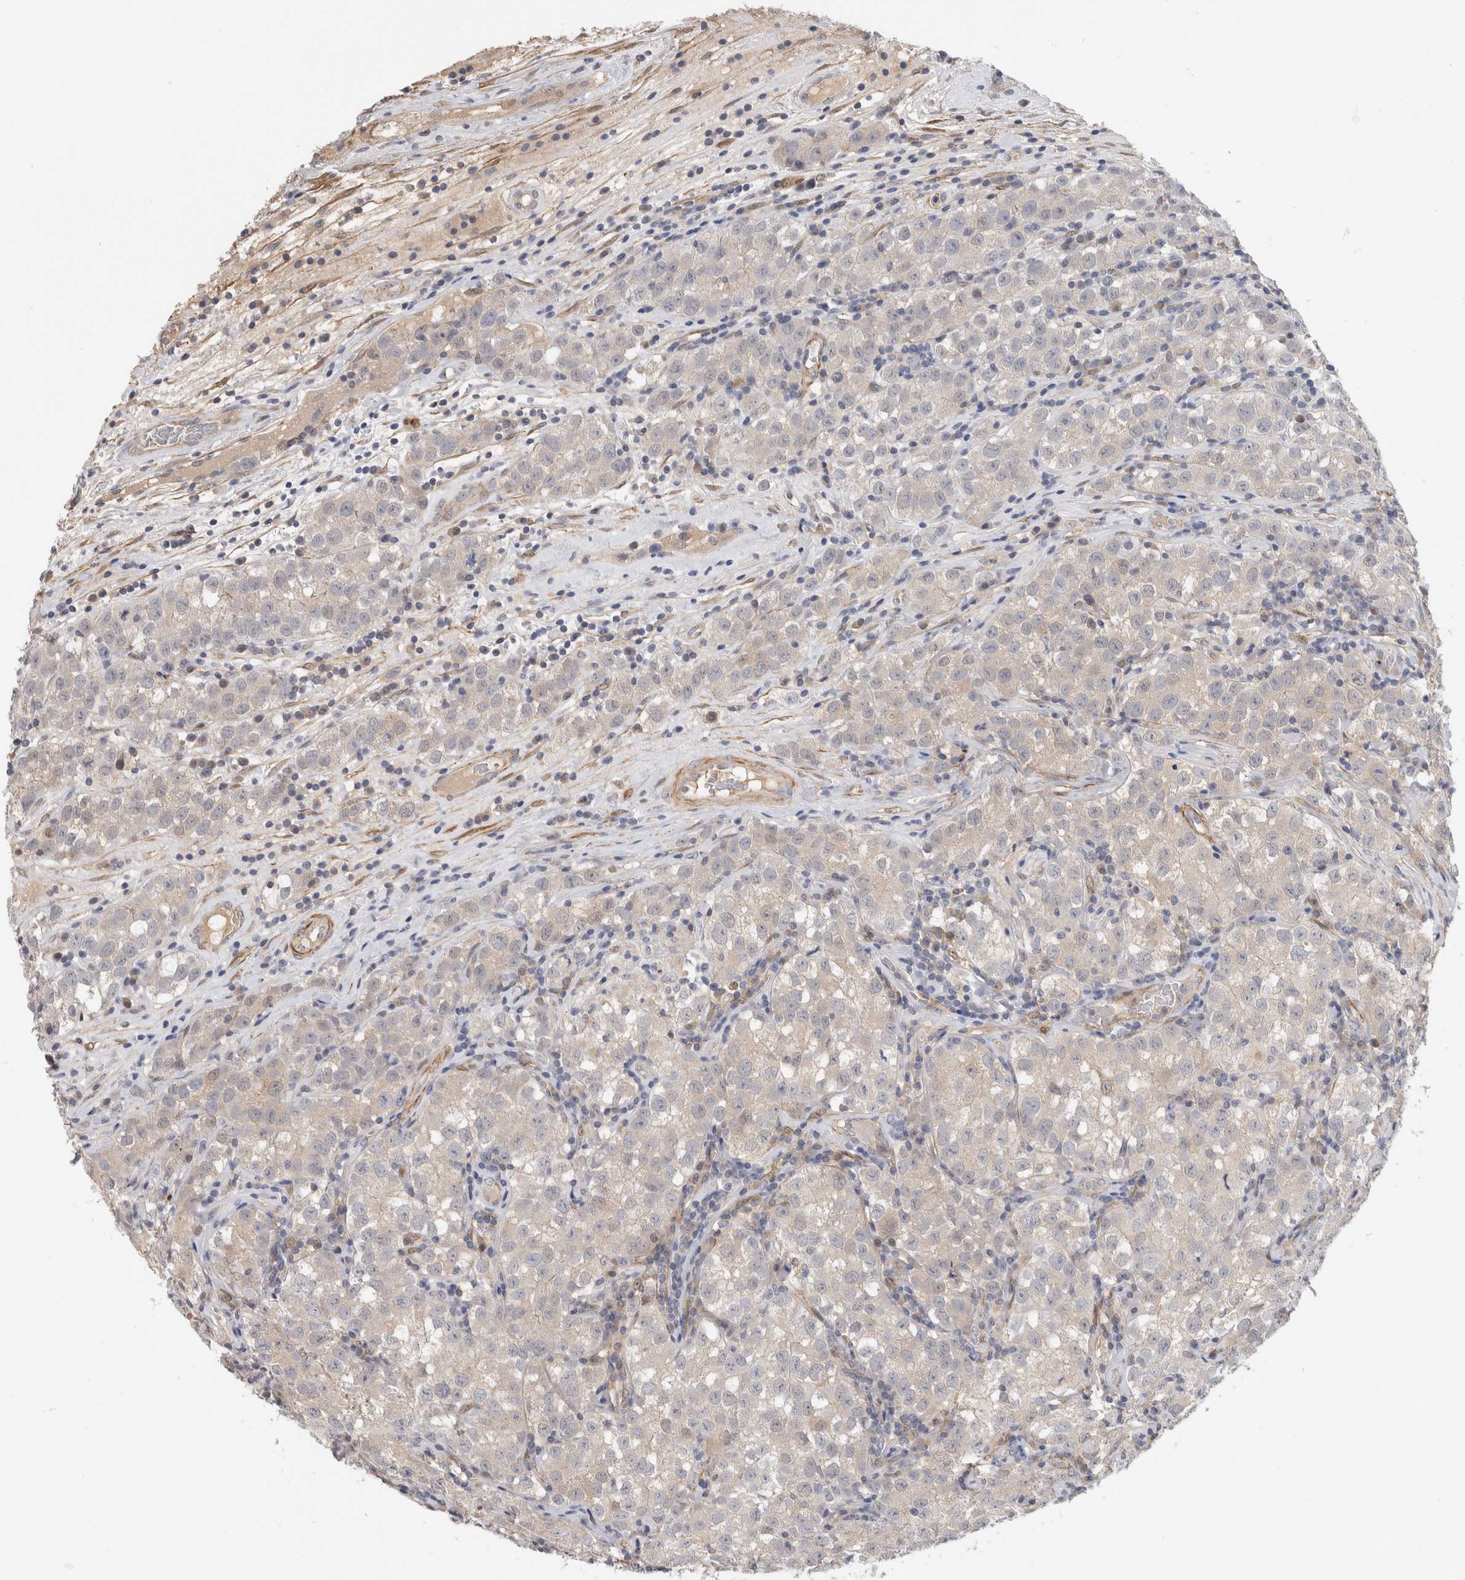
{"staining": {"intensity": "negative", "quantity": "none", "location": "none"}, "tissue": "testis cancer", "cell_type": "Tumor cells", "image_type": "cancer", "snomed": [{"axis": "morphology", "description": "Seminoma, NOS"}, {"axis": "morphology", "description": "Carcinoma, Embryonal, NOS"}, {"axis": "topography", "description": "Testis"}], "caption": "The immunohistochemistry image has no significant expression in tumor cells of testis cancer (embryonal carcinoma) tissue.", "gene": "PGM1", "patient": {"sex": "male", "age": 43}}